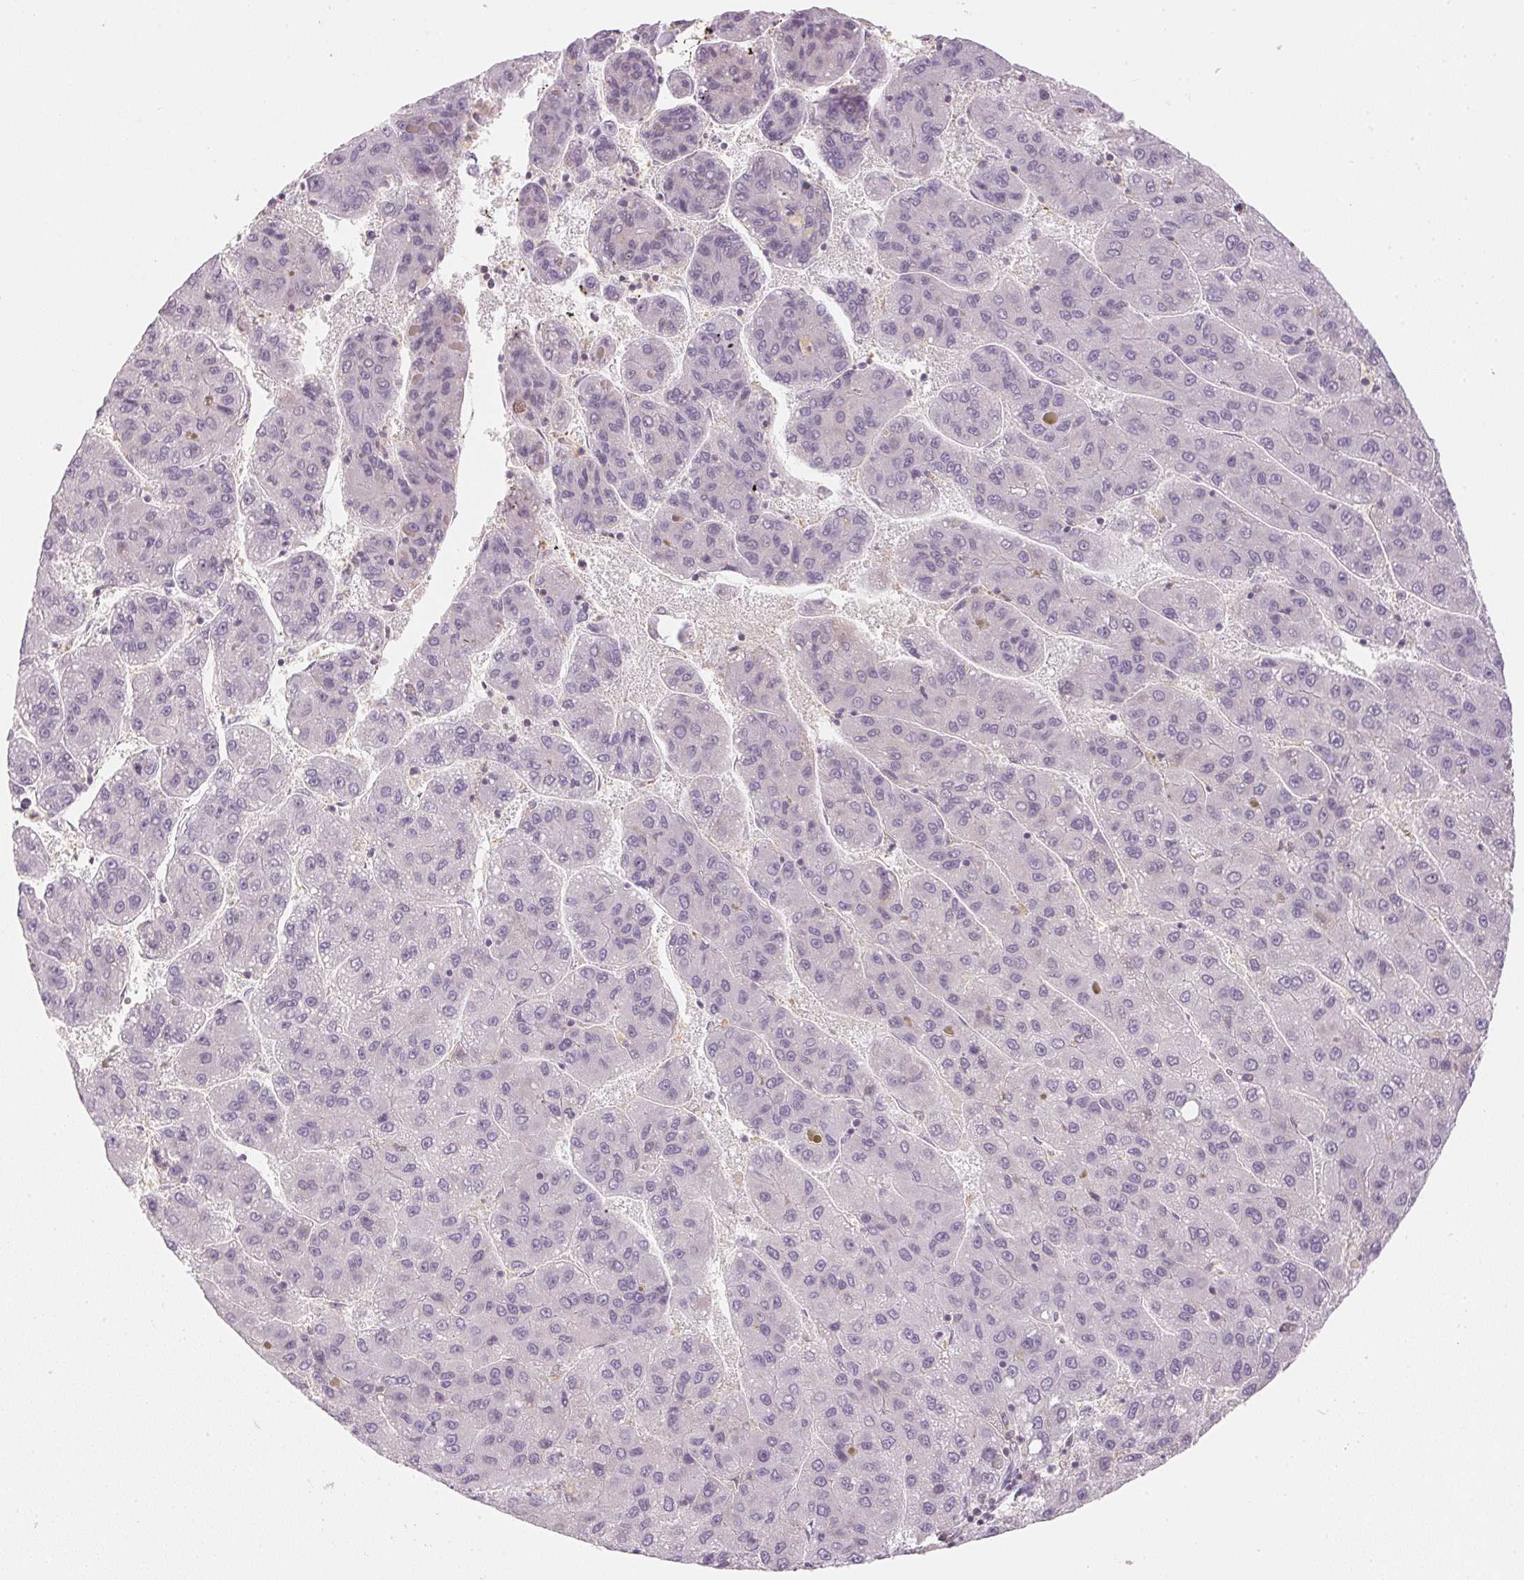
{"staining": {"intensity": "negative", "quantity": "none", "location": "none"}, "tissue": "liver cancer", "cell_type": "Tumor cells", "image_type": "cancer", "snomed": [{"axis": "morphology", "description": "Carcinoma, Hepatocellular, NOS"}, {"axis": "topography", "description": "Liver"}], "caption": "Immunohistochemistry (IHC) photomicrograph of liver cancer stained for a protein (brown), which reveals no expression in tumor cells. (DAB IHC, high magnification).", "gene": "KPRP", "patient": {"sex": "female", "age": 82}}